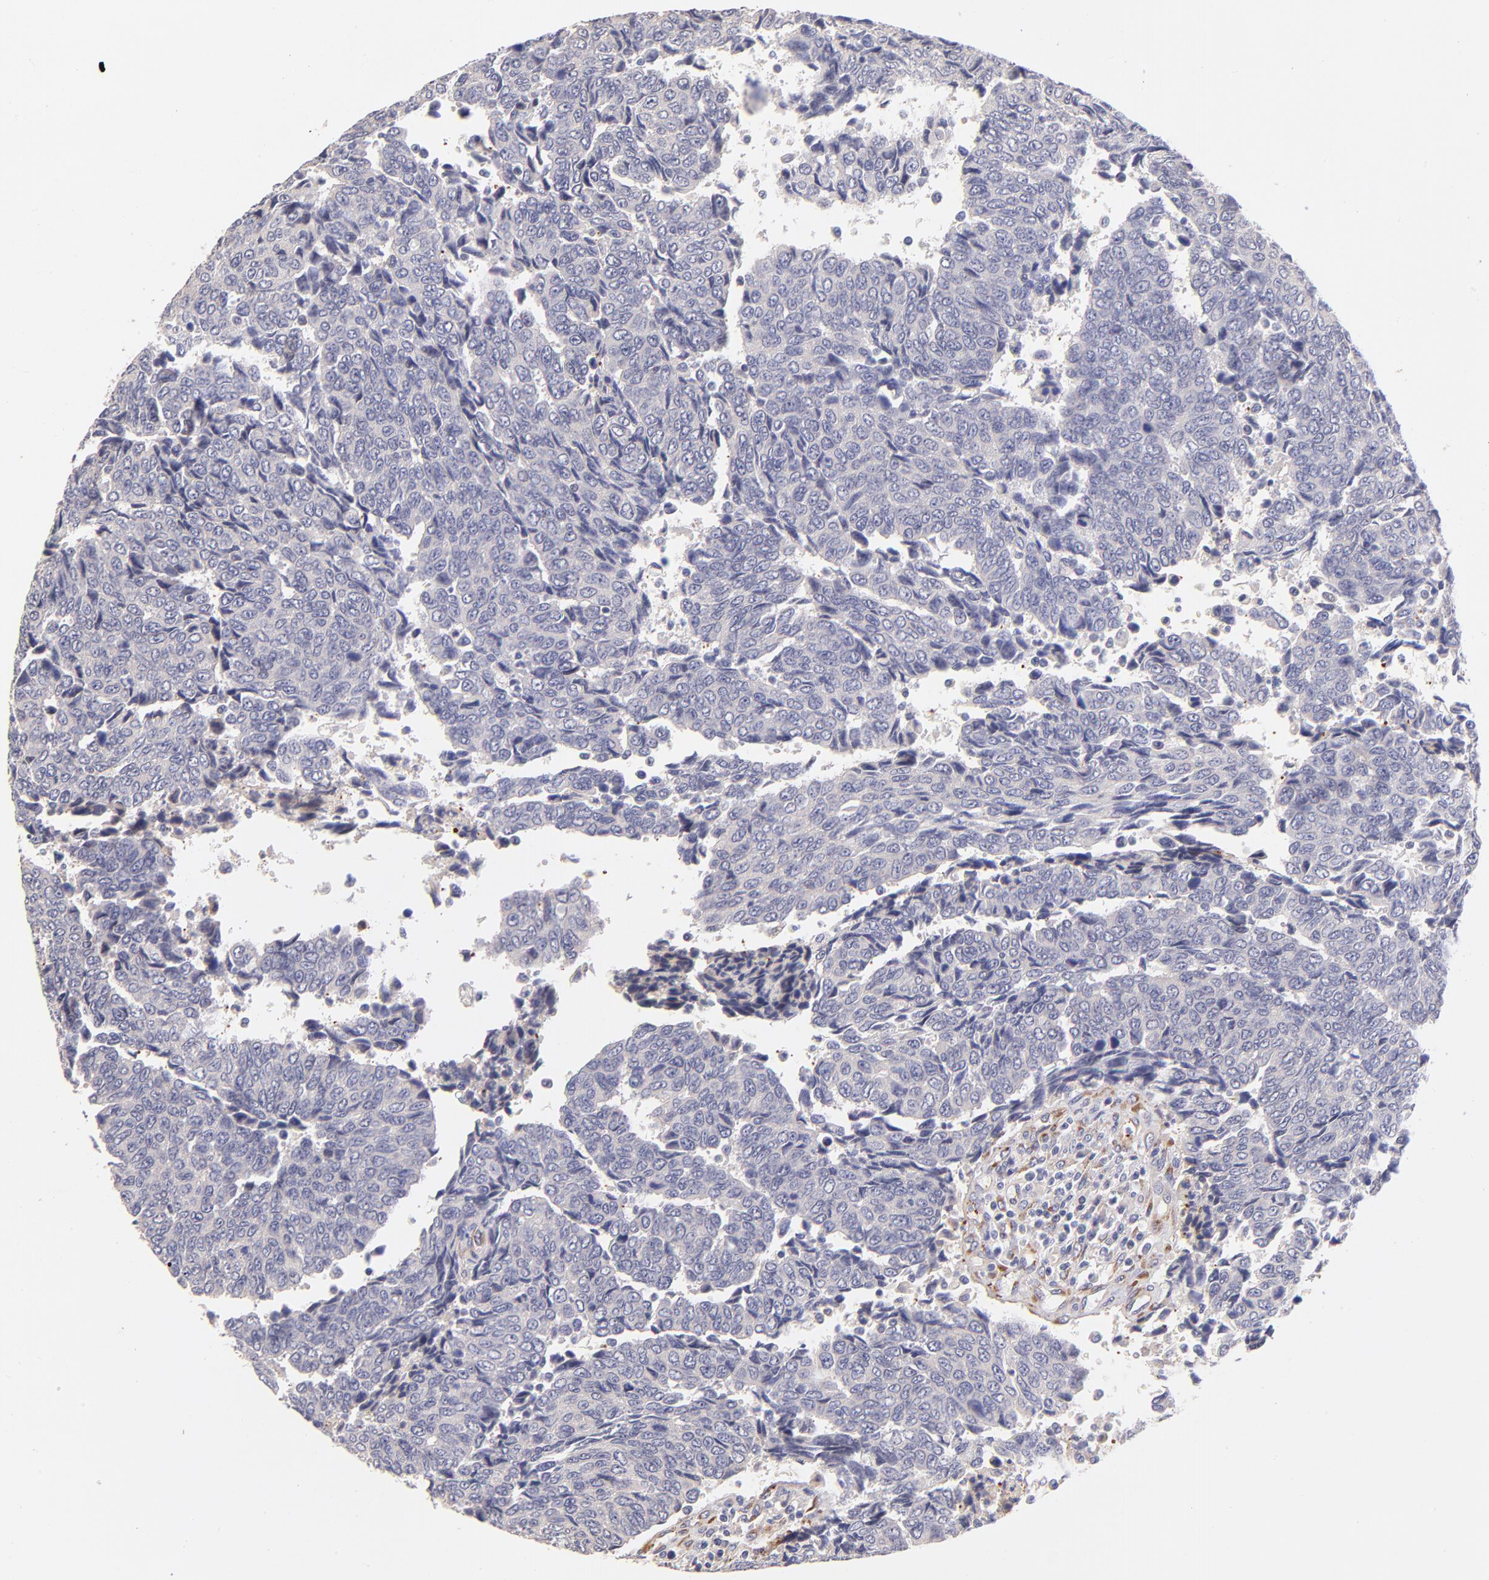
{"staining": {"intensity": "negative", "quantity": "none", "location": "none"}, "tissue": "urothelial cancer", "cell_type": "Tumor cells", "image_type": "cancer", "snomed": [{"axis": "morphology", "description": "Urothelial carcinoma, High grade"}, {"axis": "topography", "description": "Urinary bladder"}], "caption": "Urothelial carcinoma (high-grade) stained for a protein using immunohistochemistry (IHC) displays no staining tumor cells.", "gene": "SPARC", "patient": {"sex": "male", "age": 86}}